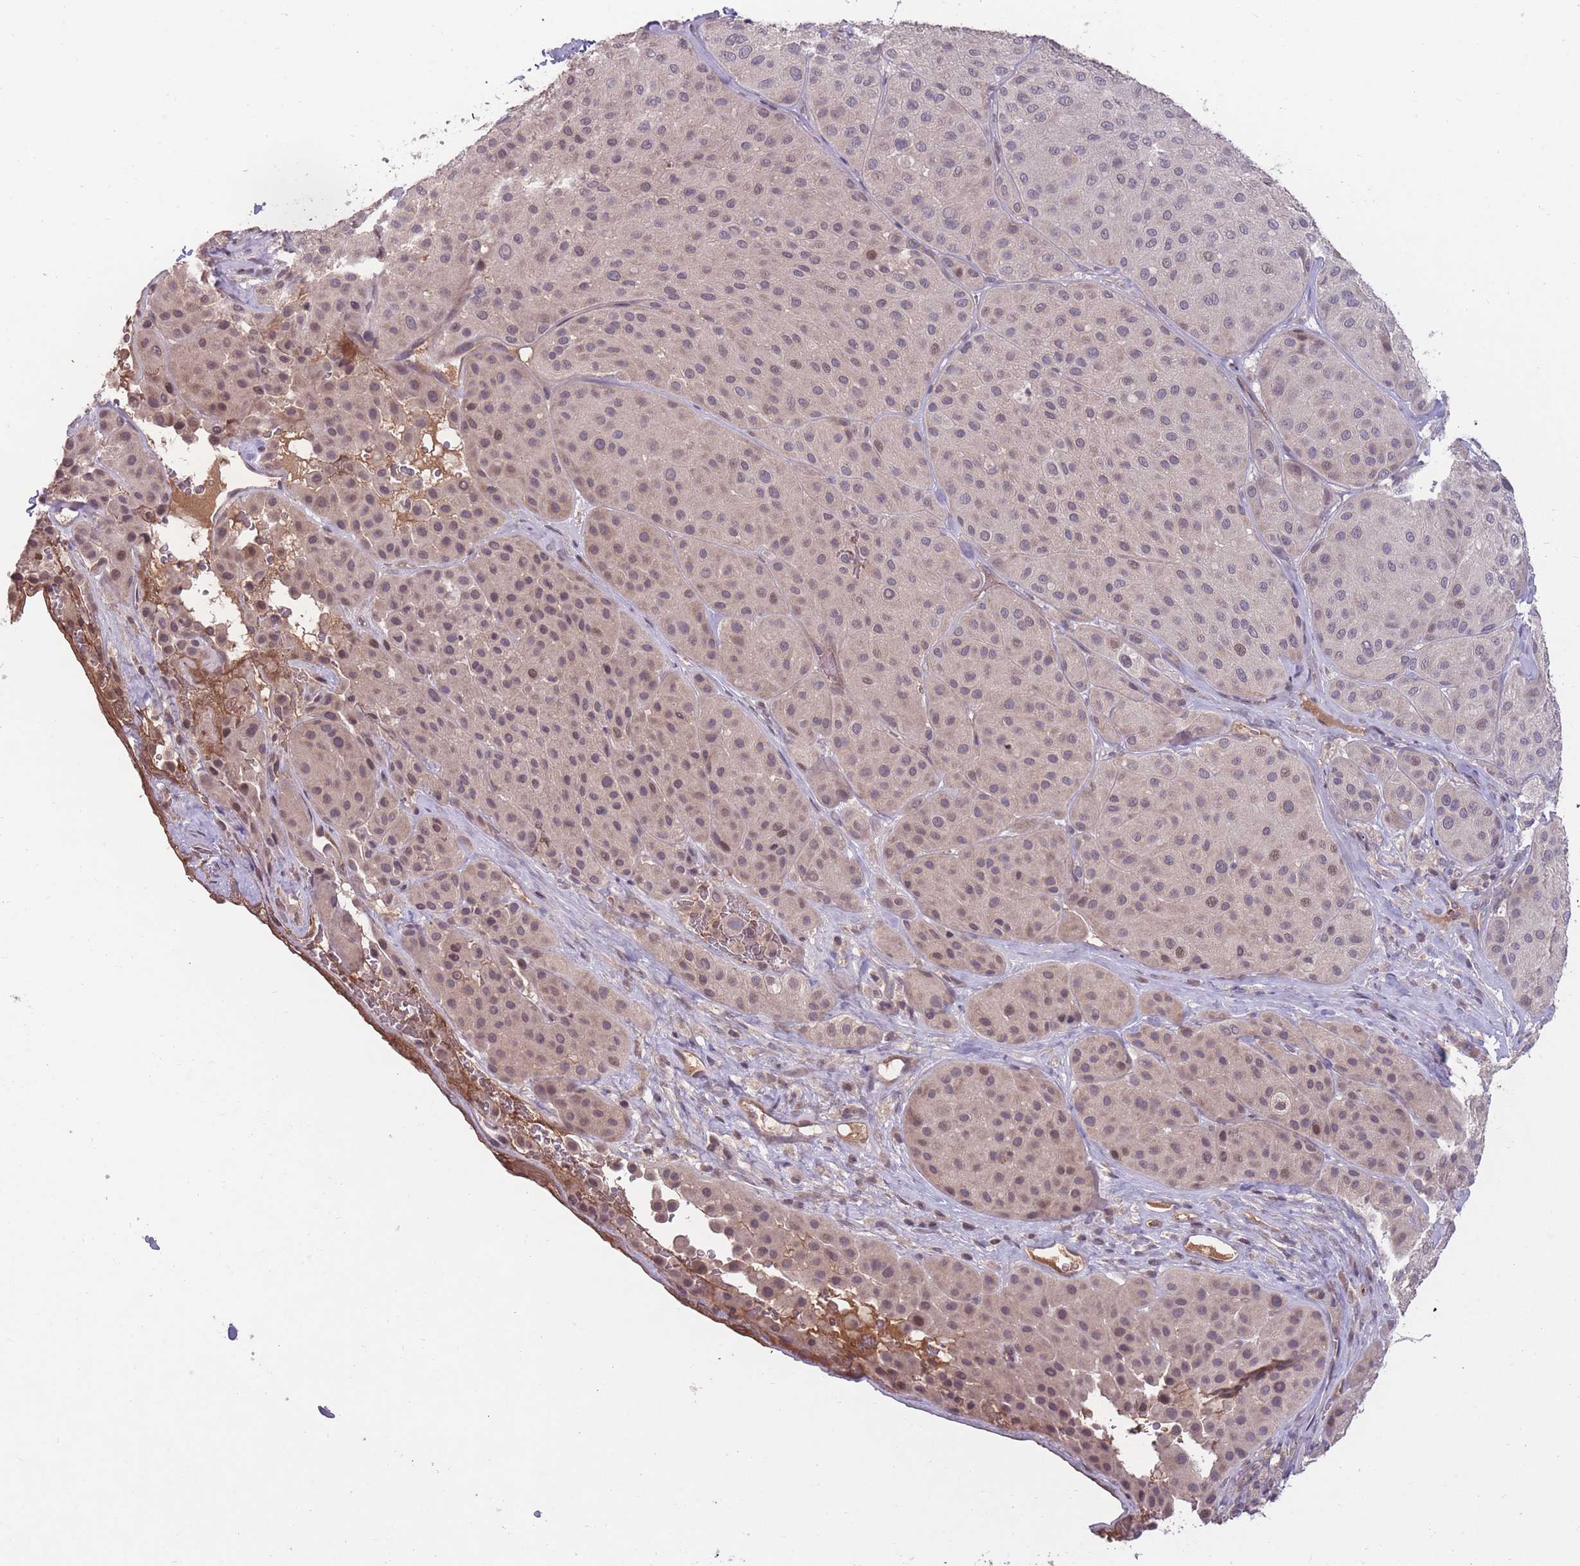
{"staining": {"intensity": "weak", "quantity": "25%-75%", "location": "nuclear"}, "tissue": "melanoma", "cell_type": "Tumor cells", "image_type": "cancer", "snomed": [{"axis": "morphology", "description": "Malignant melanoma, Metastatic site"}, {"axis": "topography", "description": "Smooth muscle"}], "caption": "A photomicrograph showing weak nuclear staining in approximately 25%-75% of tumor cells in malignant melanoma (metastatic site), as visualized by brown immunohistochemical staining.", "gene": "ADCYAP1R1", "patient": {"sex": "male", "age": 41}}